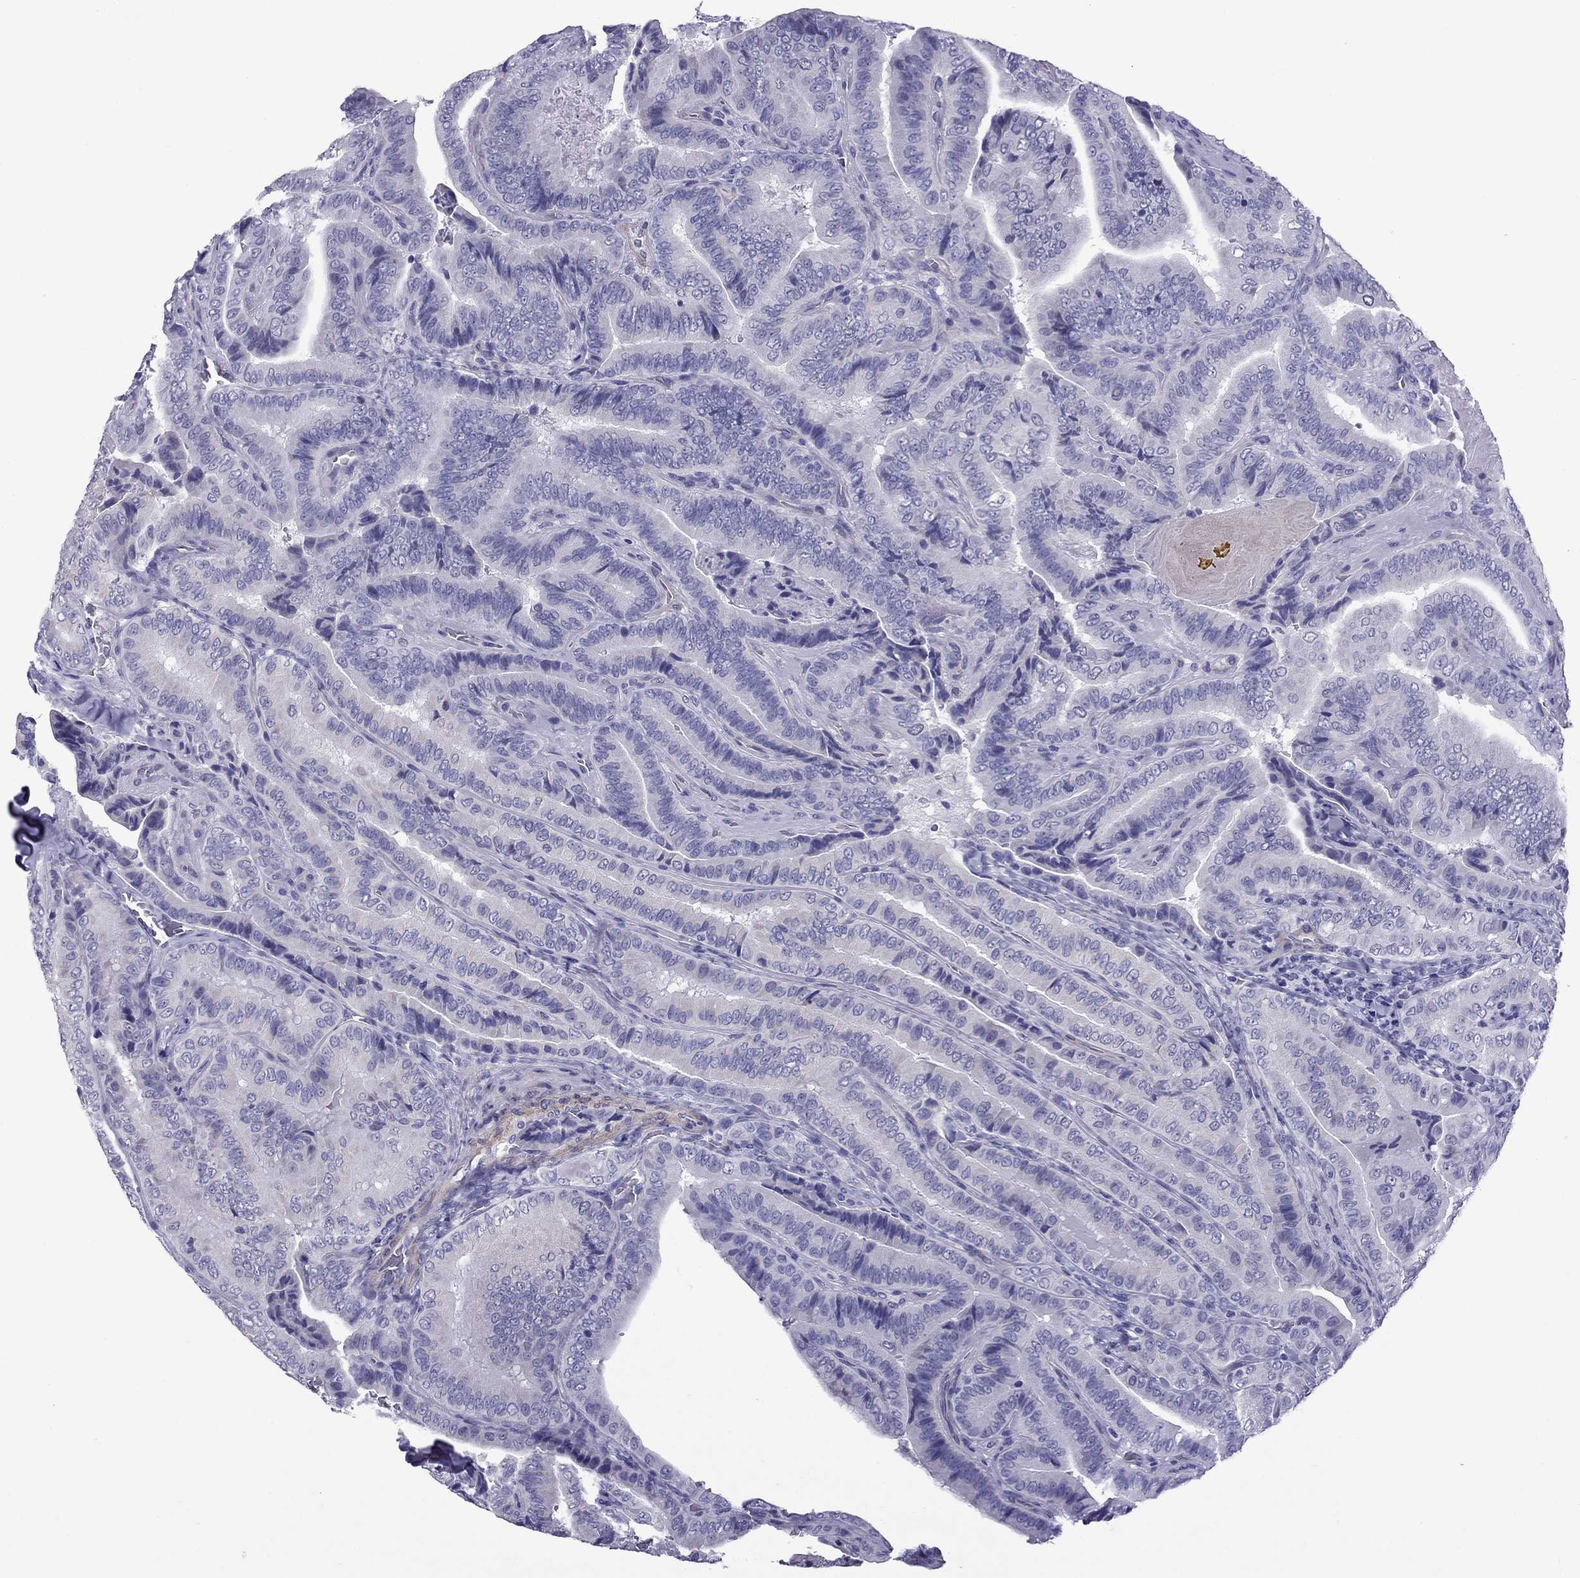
{"staining": {"intensity": "negative", "quantity": "none", "location": "none"}, "tissue": "thyroid cancer", "cell_type": "Tumor cells", "image_type": "cancer", "snomed": [{"axis": "morphology", "description": "Papillary adenocarcinoma, NOS"}, {"axis": "topography", "description": "Thyroid gland"}], "caption": "The photomicrograph reveals no significant staining in tumor cells of thyroid cancer (papillary adenocarcinoma).", "gene": "CHRNA5", "patient": {"sex": "male", "age": 61}}